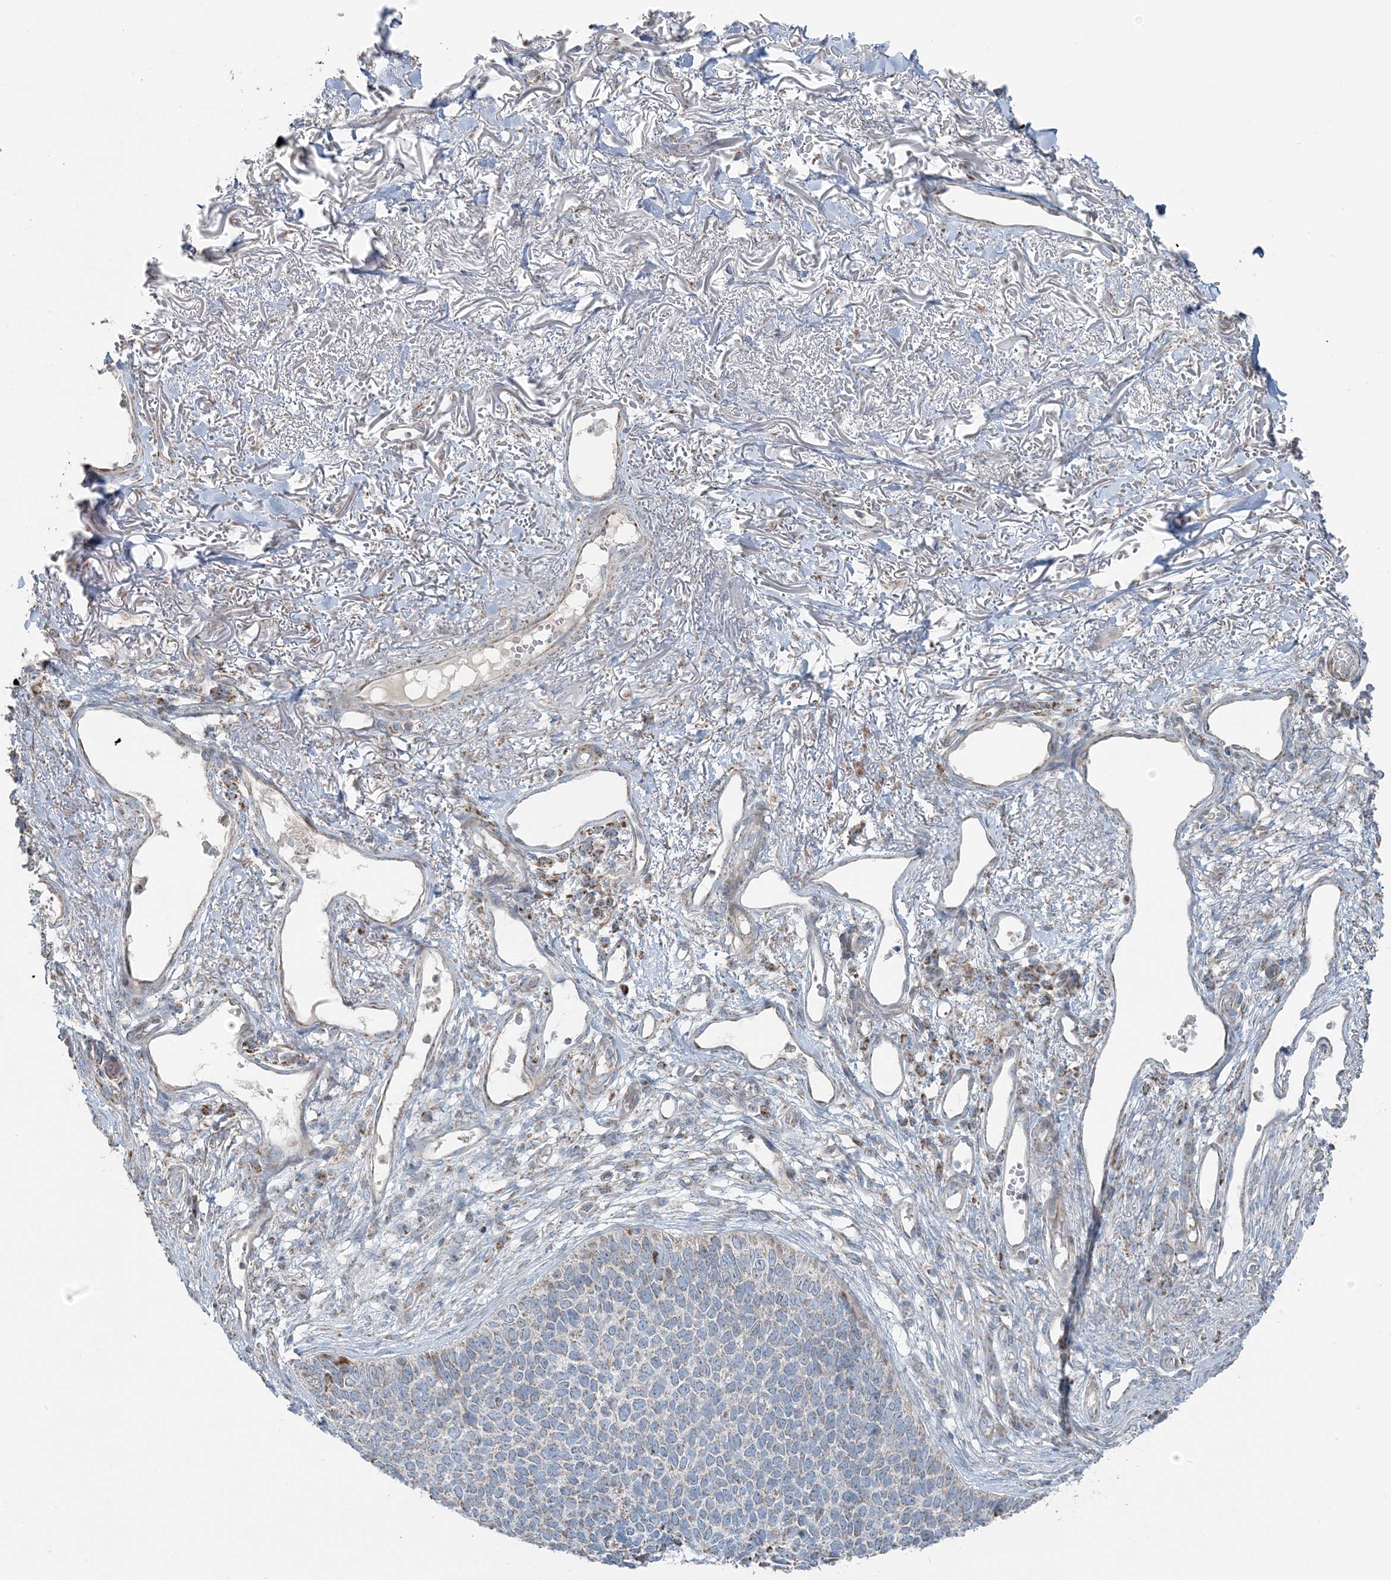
{"staining": {"intensity": "weak", "quantity": "<25%", "location": "cytoplasmic/membranous"}, "tissue": "skin cancer", "cell_type": "Tumor cells", "image_type": "cancer", "snomed": [{"axis": "morphology", "description": "Basal cell carcinoma"}, {"axis": "topography", "description": "Skin"}], "caption": "This is an immunohistochemistry (IHC) photomicrograph of human skin cancer (basal cell carcinoma). There is no positivity in tumor cells.", "gene": "SLC22A16", "patient": {"sex": "female", "age": 84}}